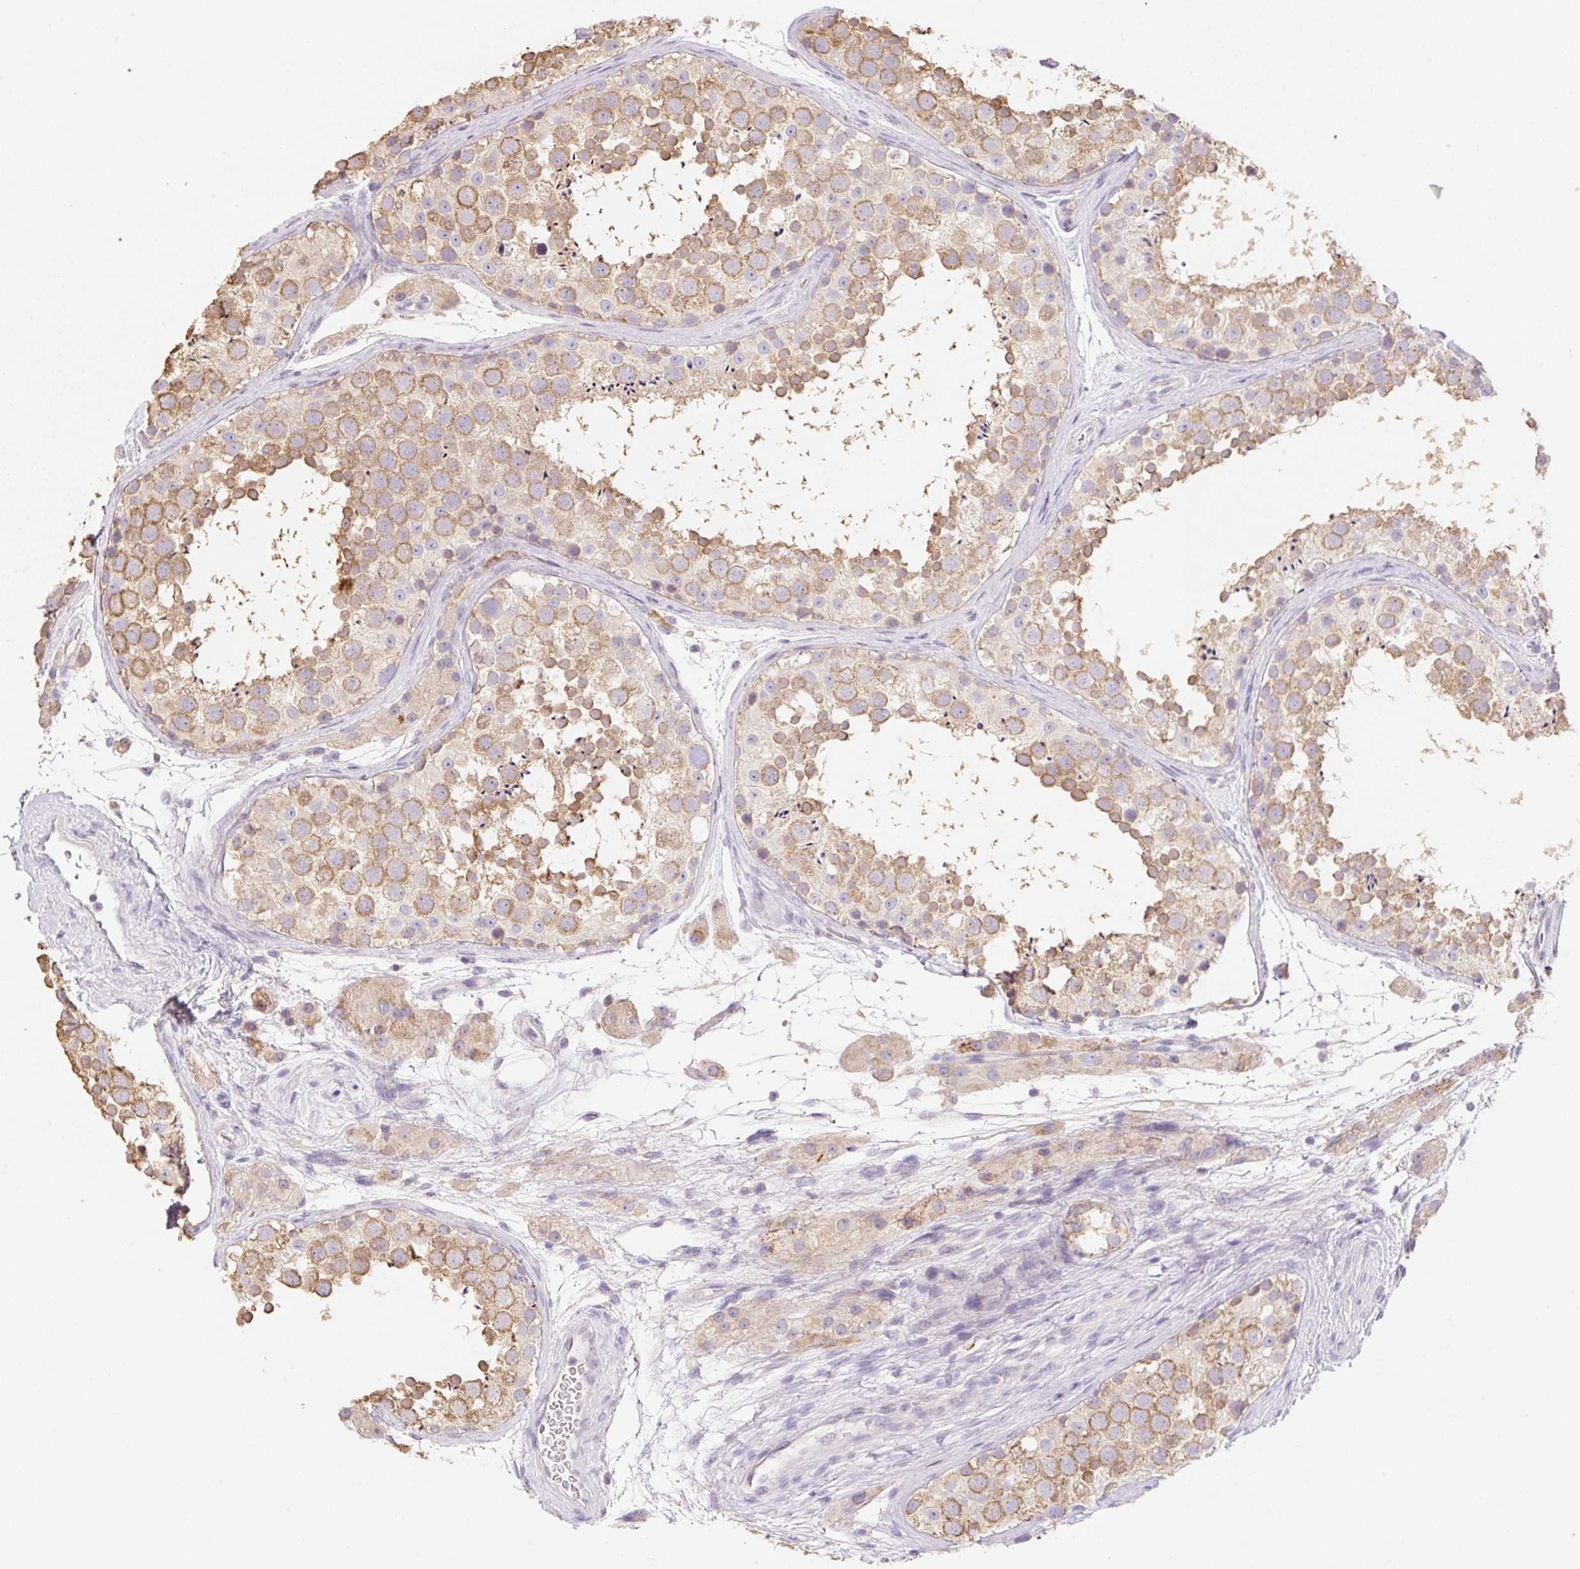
{"staining": {"intensity": "moderate", "quantity": ">75%", "location": "cytoplasmic/membranous"}, "tissue": "testis", "cell_type": "Cells in seminiferous ducts", "image_type": "normal", "snomed": [{"axis": "morphology", "description": "Normal tissue, NOS"}, {"axis": "topography", "description": "Testis"}], "caption": "Human testis stained with a brown dye demonstrates moderate cytoplasmic/membranous positive positivity in approximately >75% of cells in seminiferous ducts.", "gene": "COPZ2", "patient": {"sex": "male", "age": 41}}